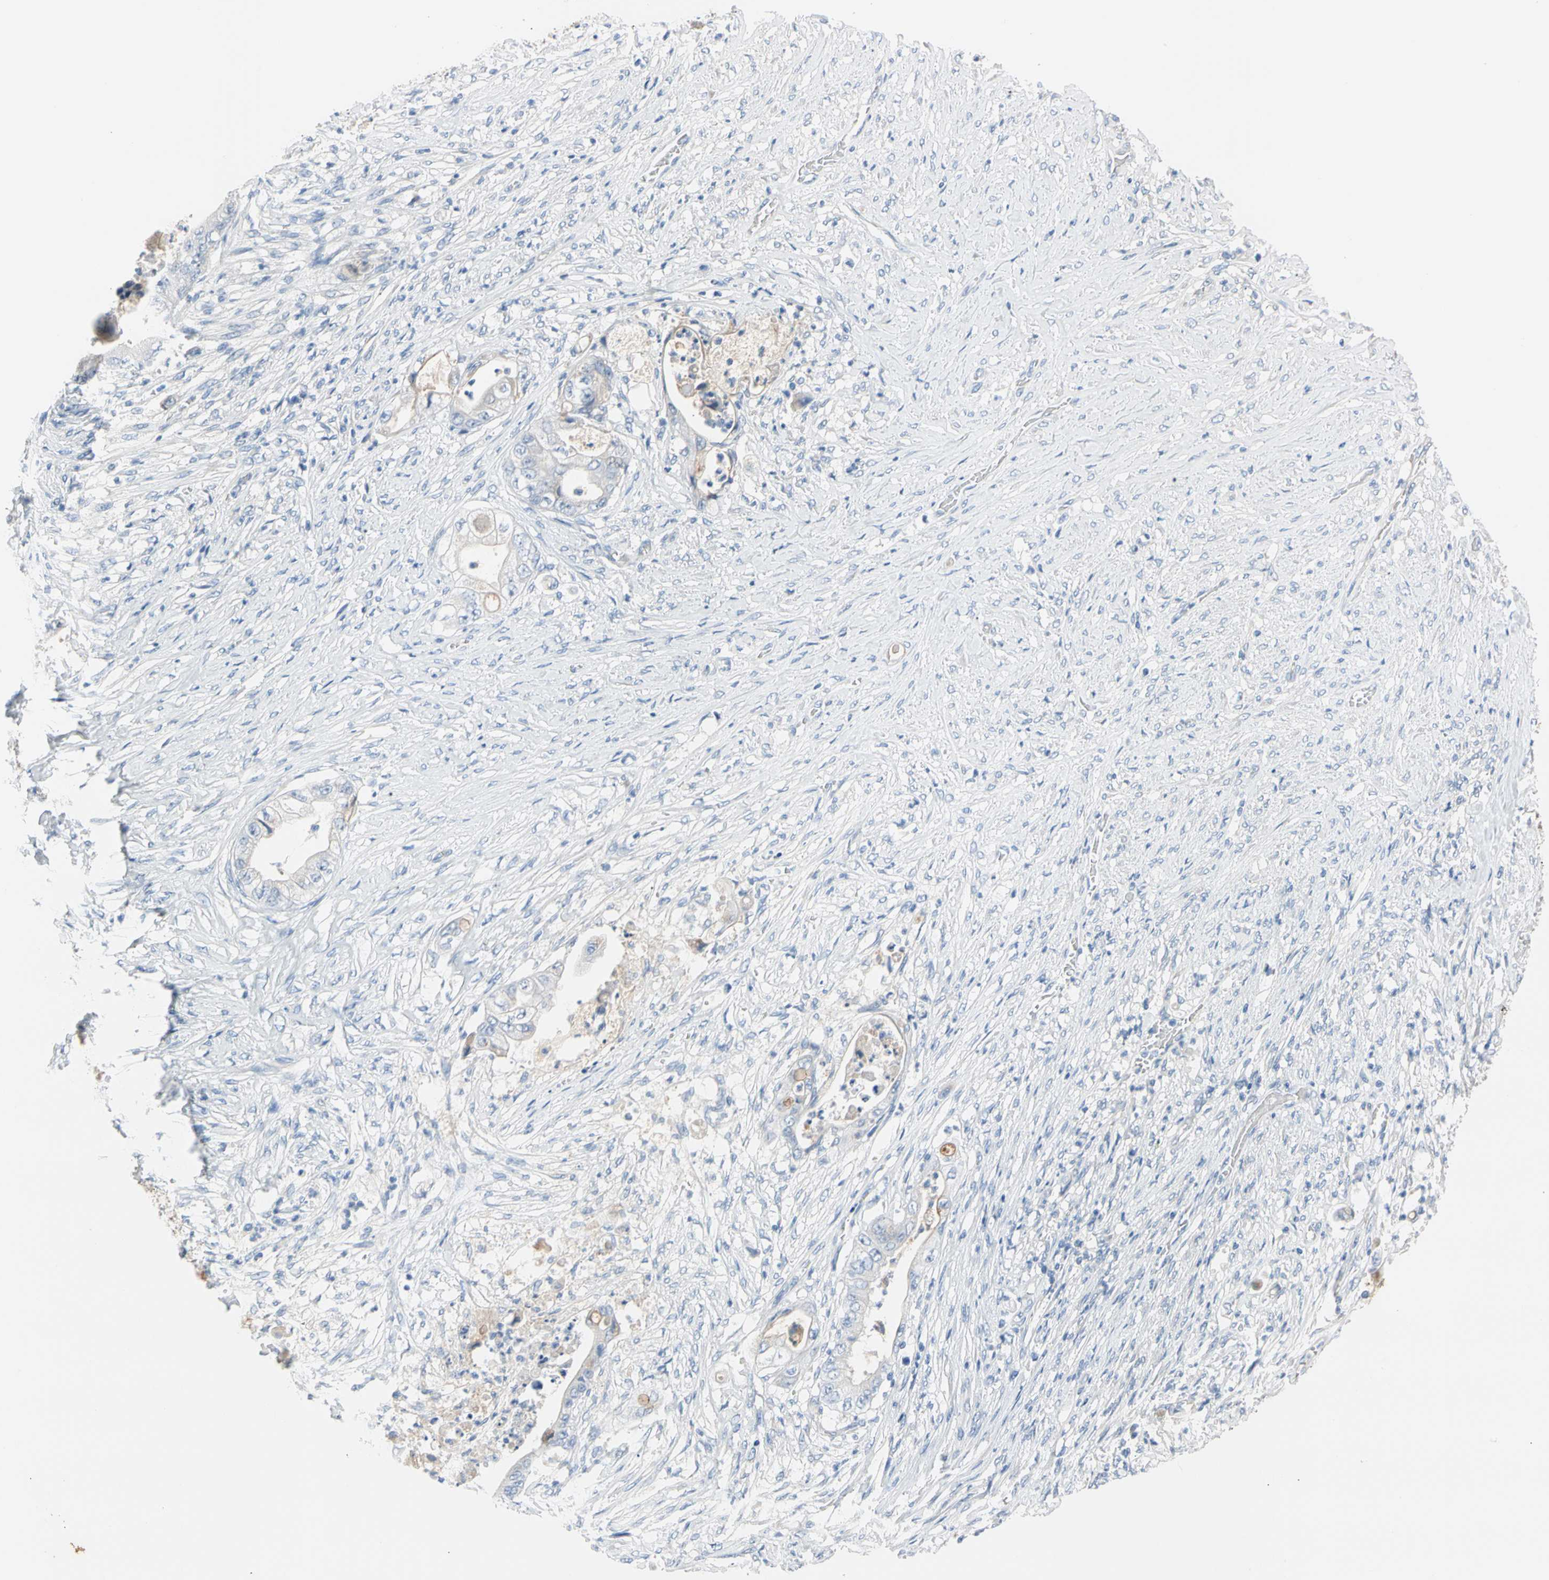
{"staining": {"intensity": "negative", "quantity": "none", "location": "none"}, "tissue": "stomach cancer", "cell_type": "Tumor cells", "image_type": "cancer", "snomed": [{"axis": "morphology", "description": "Adenocarcinoma, NOS"}, {"axis": "topography", "description": "Stomach"}], "caption": "Immunohistochemistry (IHC) photomicrograph of human adenocarcinoma (stomach) stained for a protein (brown), which exhibits no expression in tumor cells.", "gene": "MARK1", "patient": {"sex": "female", "age": 73}}